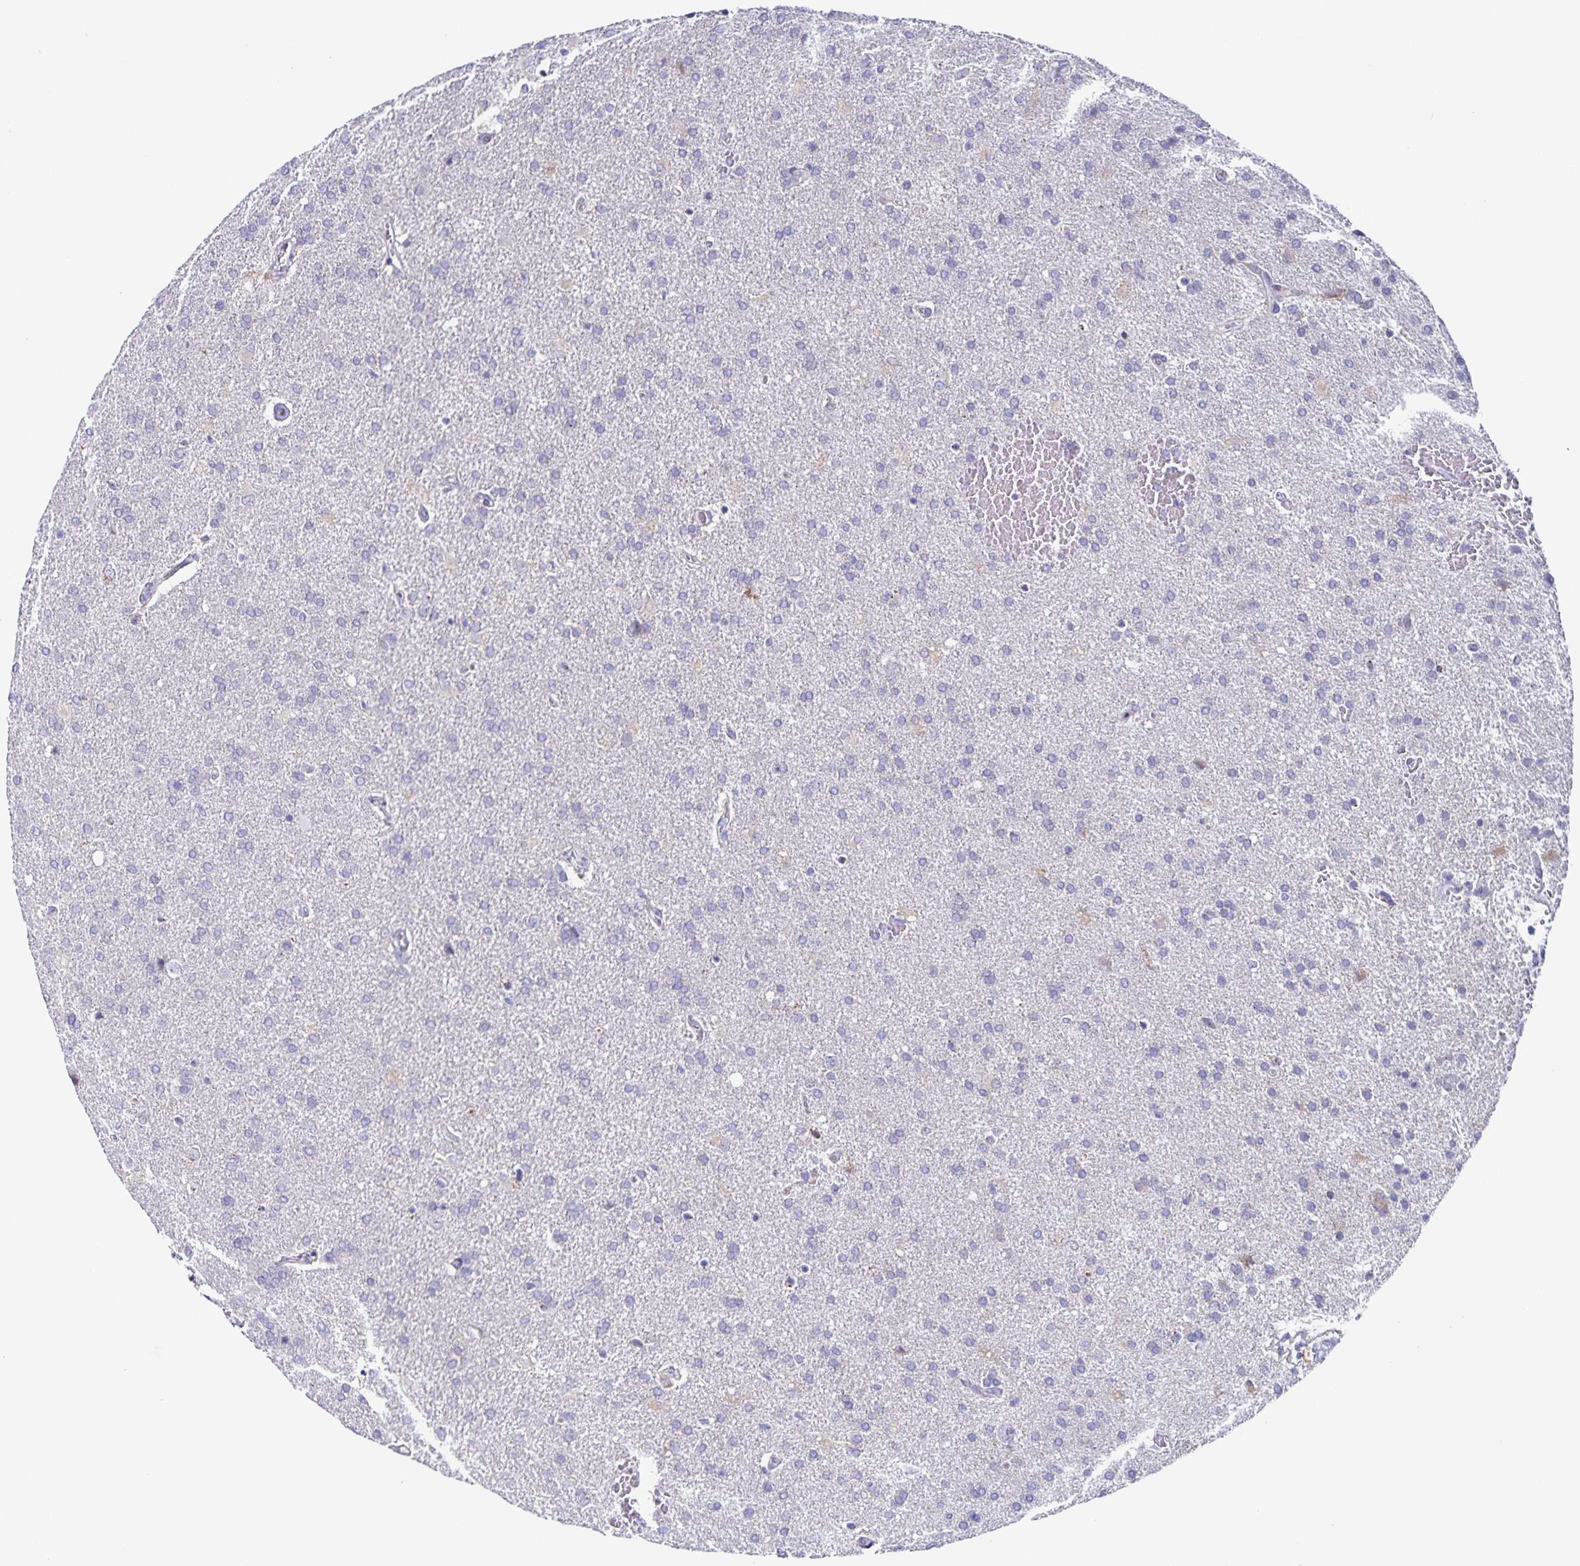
{"staining": {"intensity": "negative", "quantity": "none", "location": "none"}, "tissue": "glioma", "cell_type": "Tumor cells", "image_type": "cancer", "snomed": [{"axis": "morphology", "description": "Glioma, malignant, High grade"}, {"axis": "topography", "description": "Brain"}], "caption": "This is a histopathology image of immunohistochemistry staining of glioma, which shows no expression in tumor cells. (Stains: DAB IHC with hematoxylin counter stain, Microscopy: brightfield microscopy at high magnification).", "gene": "RPL36A", "patient": {"sex": "male", "age": 68}}